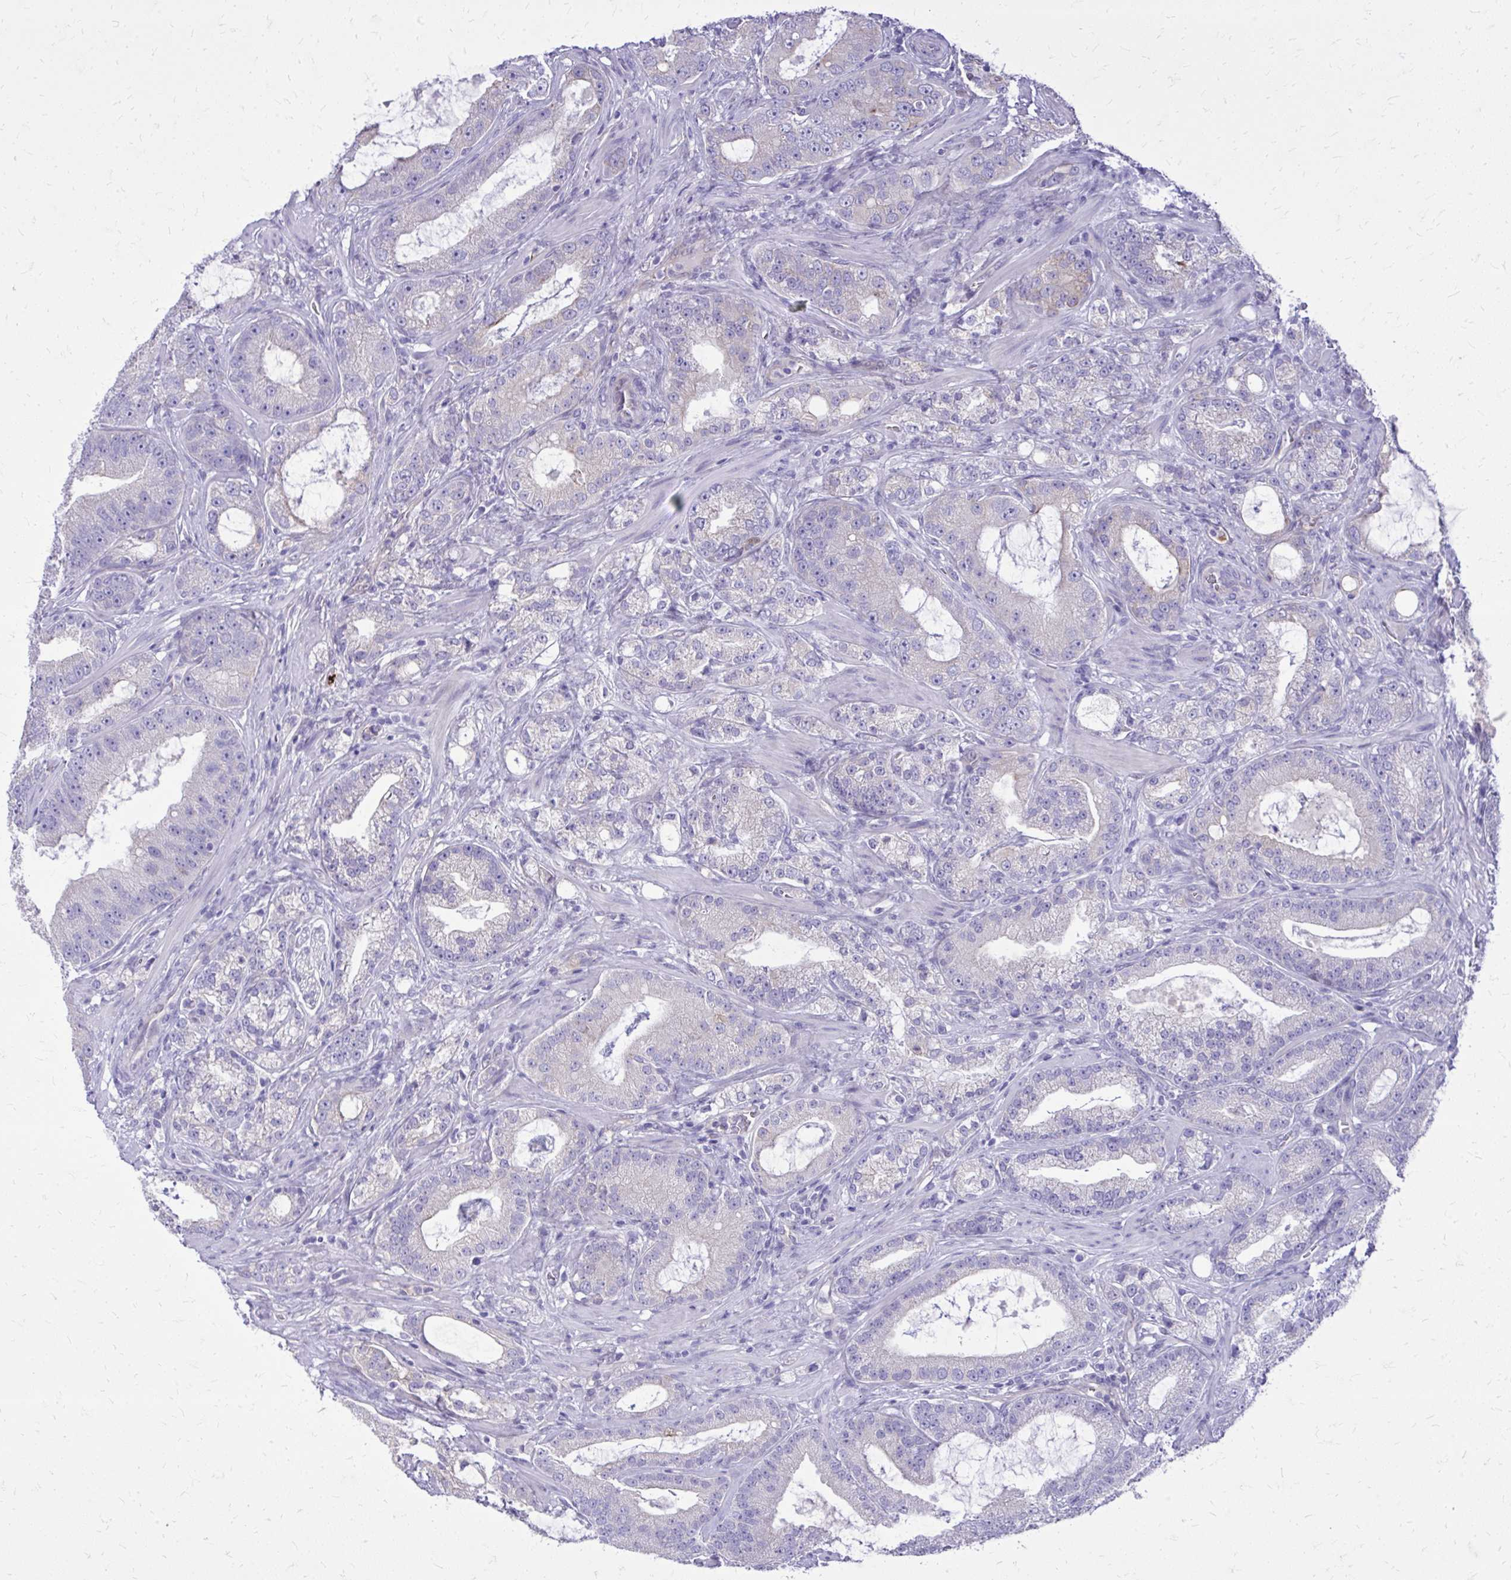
{"staining": {"intensity": "negative", "quantity": "none", "location": "none"}, "tissue": "prostate cancer", "cell_type": "Tumor cells", "image_type": "cancer", "snomed": [{"axis": "morphology", "description": "Adenocarcinoma, High grade"}, {"axis": "topography", "description": "Prostate"}], "caption": "Protein analysis of prostate cancer (adenocarcinoma (high-grade)) shows no significant positivity in tumor cells. Brightfield microscopy of immunohistochemistry (IHC) stained with DAB (brown) and hematoxylin (blue), captured at high magnification.", "gene": "NNMT", "patient": {"sex": "male", "age": 65}}